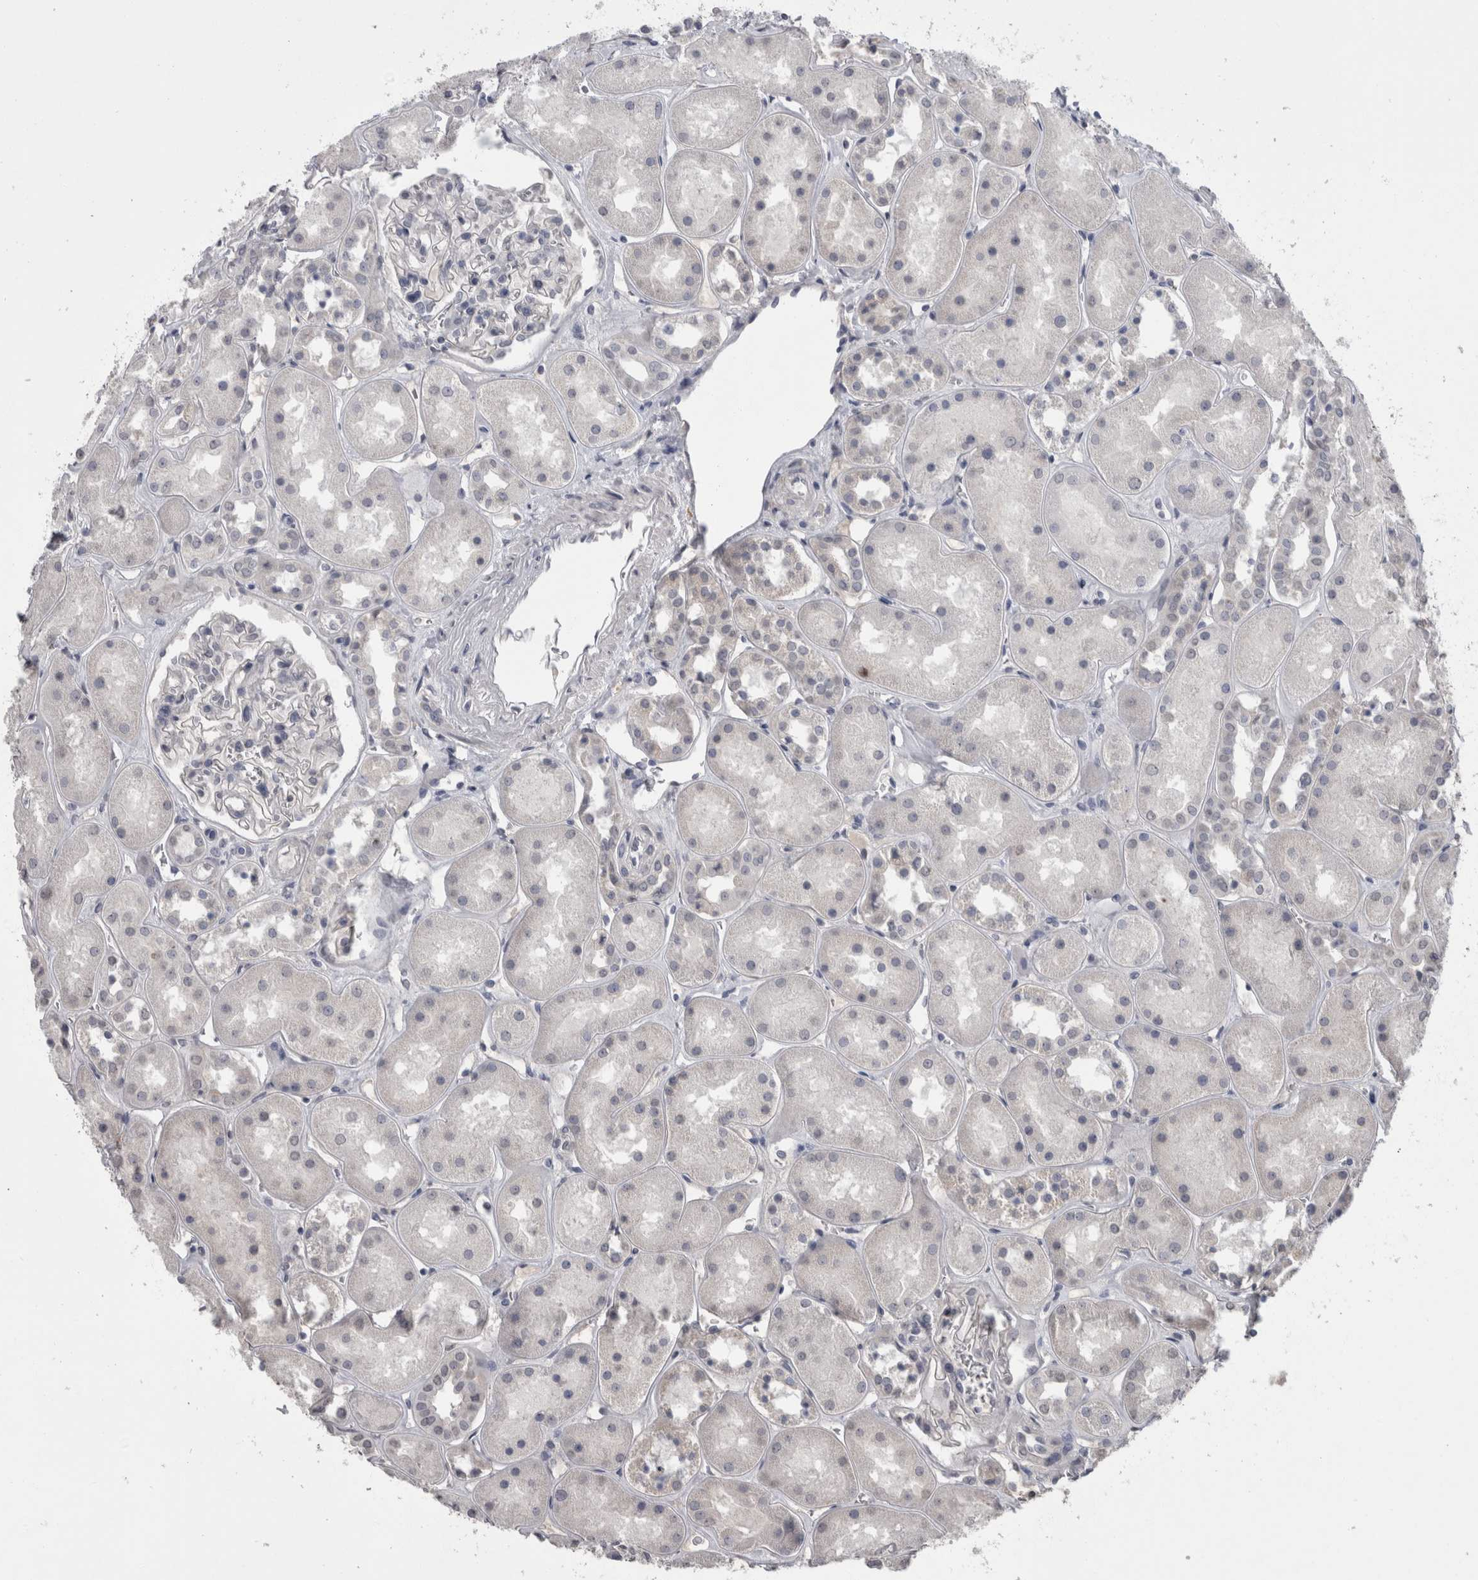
{"staining": {"intensity": "negative", "quantity": "none", "location": "none"}, "tissue": "kidney", "cell_type": "Cells in glomeruli", "image_type": "normal", "snomed": [{"axis": "morphology", "description": "Normal tissue, NOS"}, {"axis": "topography", "description": "Kidney"}], "caption": "There is no significant expression in cells in glomeruli of kidney. The staining is performed using DAB (3,3'-diaminobenzidine) brown chromogen with nuclei counter-stained in using hematoxylin.", "gene": "PAX5", "patient": {"sex": "male", "age": 70}}